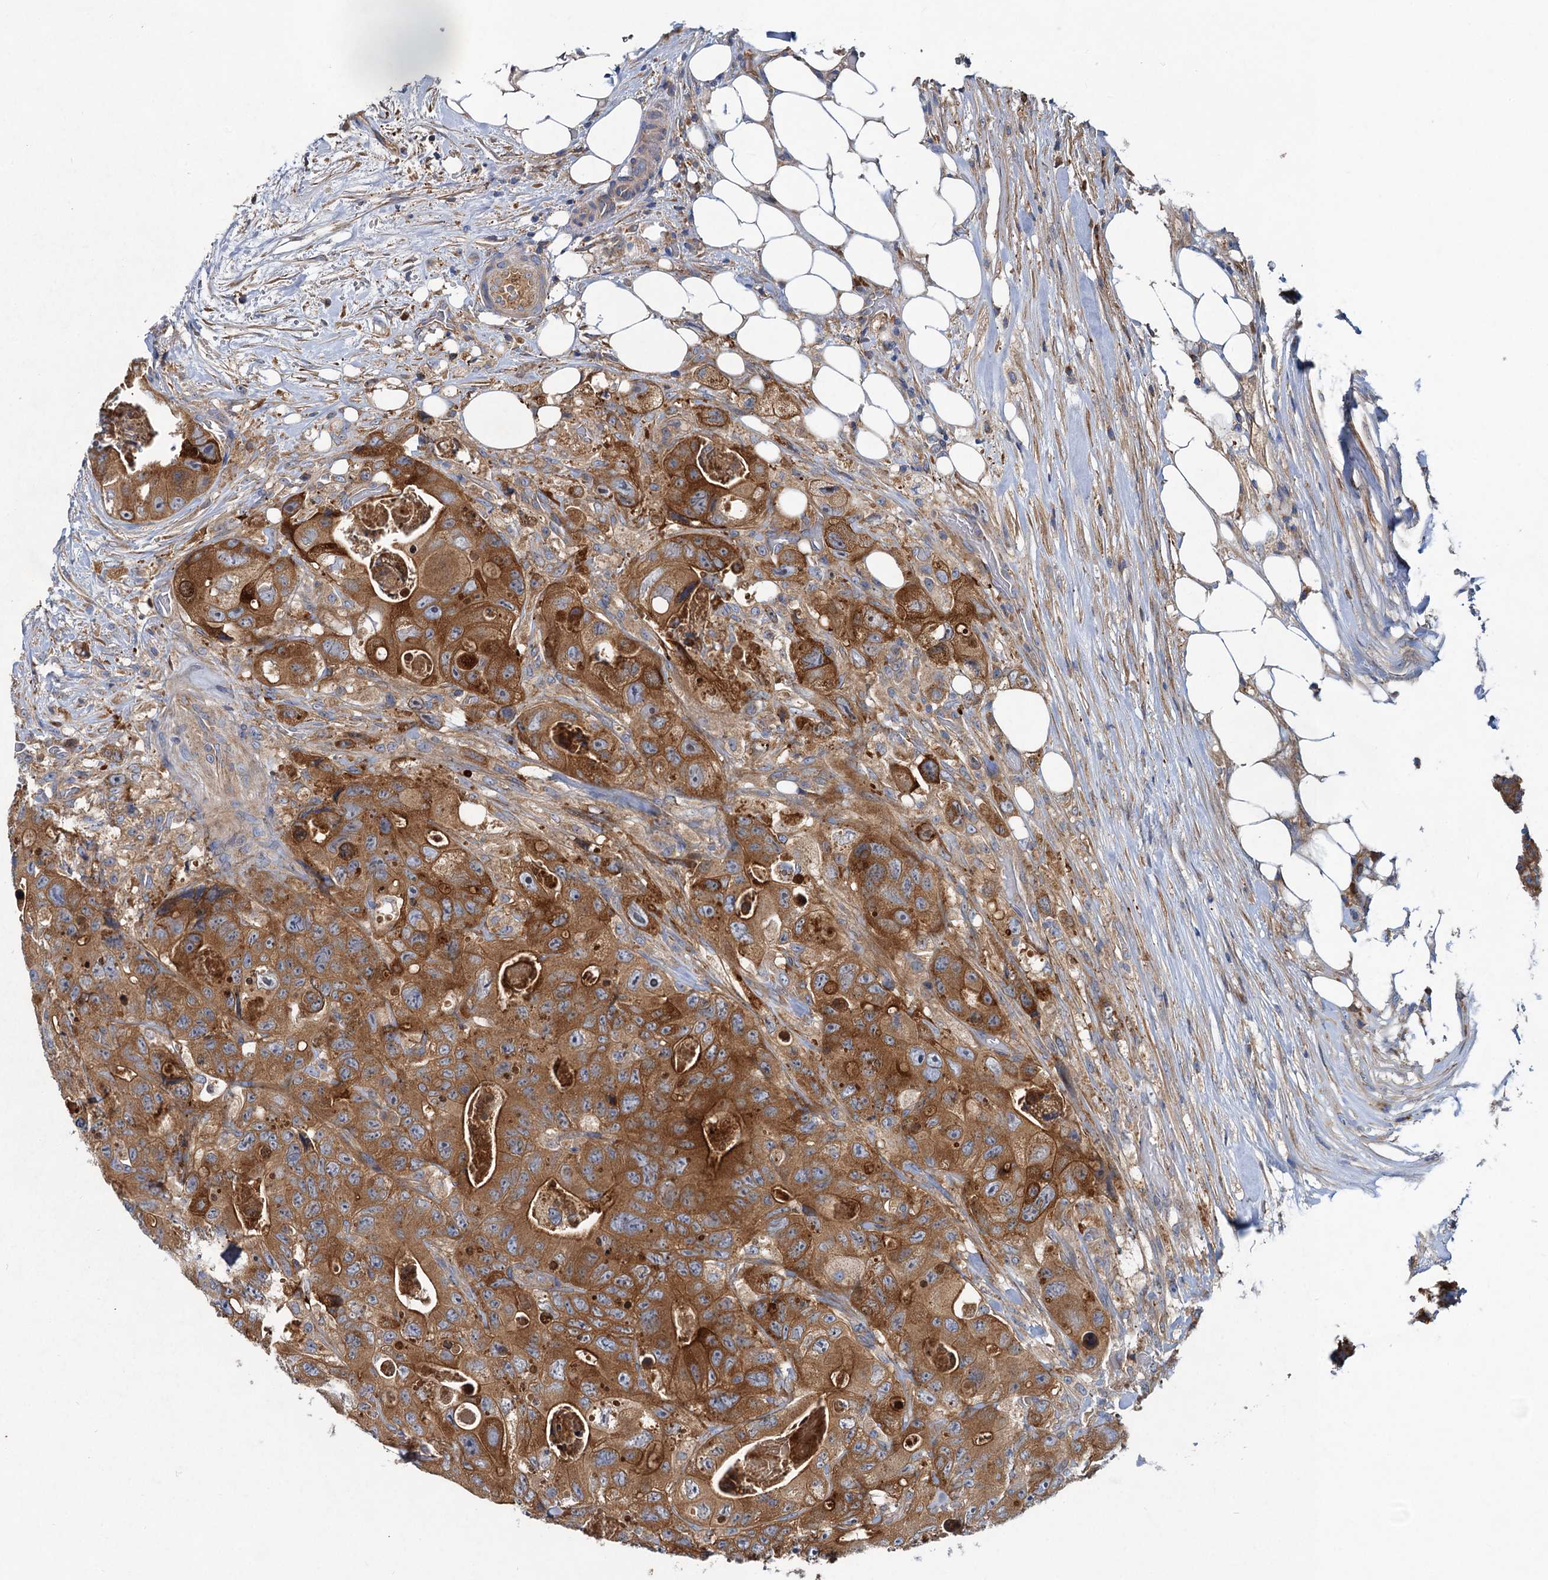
{"staining": {"intensity": "strong", "quantity": ">75%", "location": "cytoplasmic/membranous"}, "tissue": "colorectal cancer", "cell_type": "Tumor cells", "image_type": "cancer", "snomed": [{"axis": "morphology", "description": "Adenocarcinoma, NOS"}, {"axis": "topography", "description": "Colon"}], "caption": "Protein expression analysis of colorectal cancer exhibits strong cytoplasmic/membranous expression in approximately >75% of tumor cells.", "gene": "ALKBH7", "patient": {"sex": "female", "age": 46}}